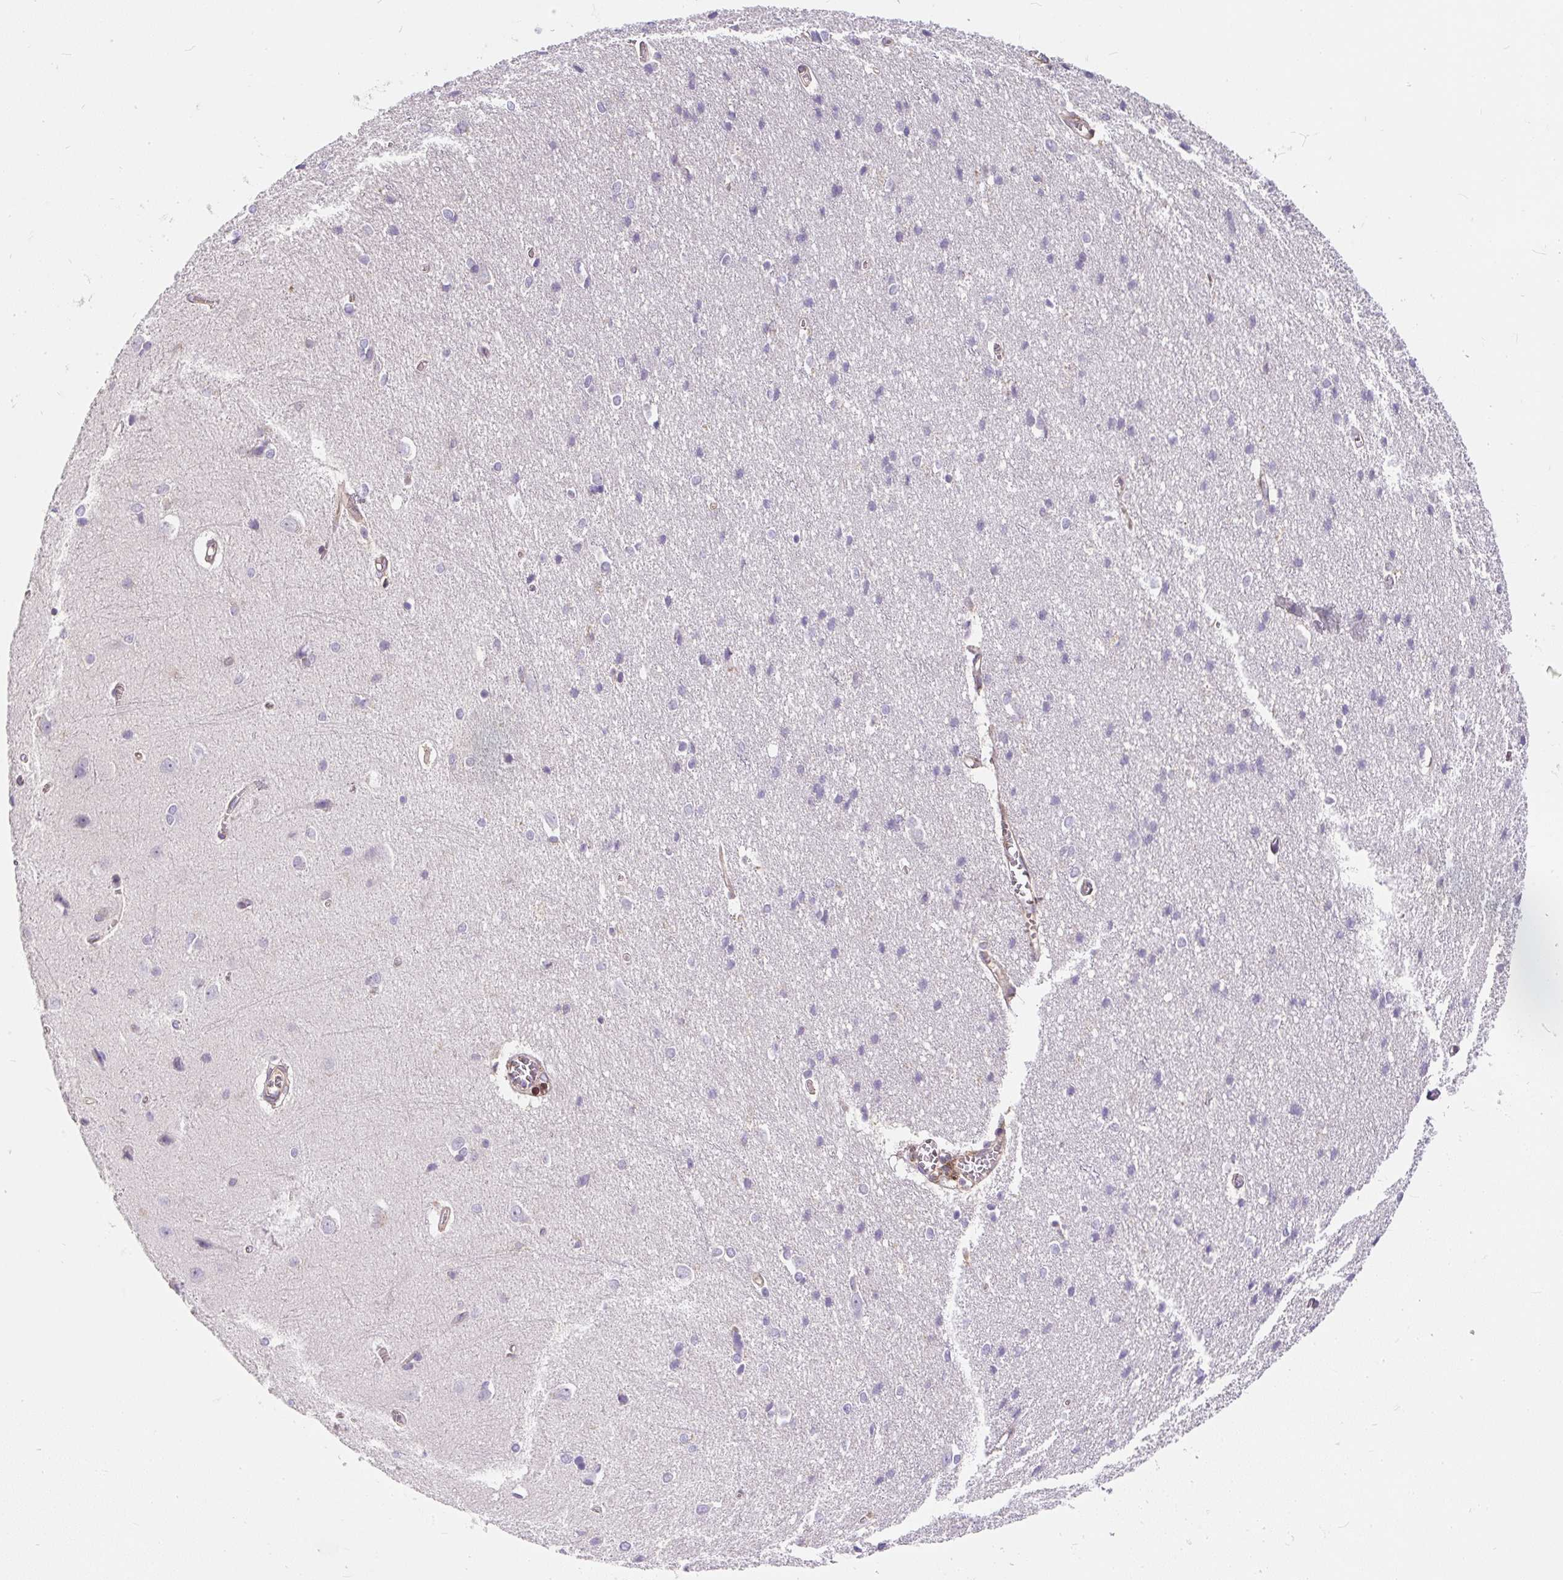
{"staining": {"intensity": "weak", "quantity": "25%-75%", "location": "cytoplasmic/membranous"}, "tissue": "cerebral cortex", "cell_type": "Endothelial cells", "image_type": "normal", "snomed": [{"axis": "morphology", "description": "Normal tissue, NOS"}, {"axis": "topography", "description": "Cerebral cortex"}], "caption": "Endothelial cells exhibit weak cytoplasmic/membranous staining in approximately 25%-75% of cells in normal cerebral cortex.", "gene": "CYP20A1", "patient": {"sex": "male", "age": 37}}